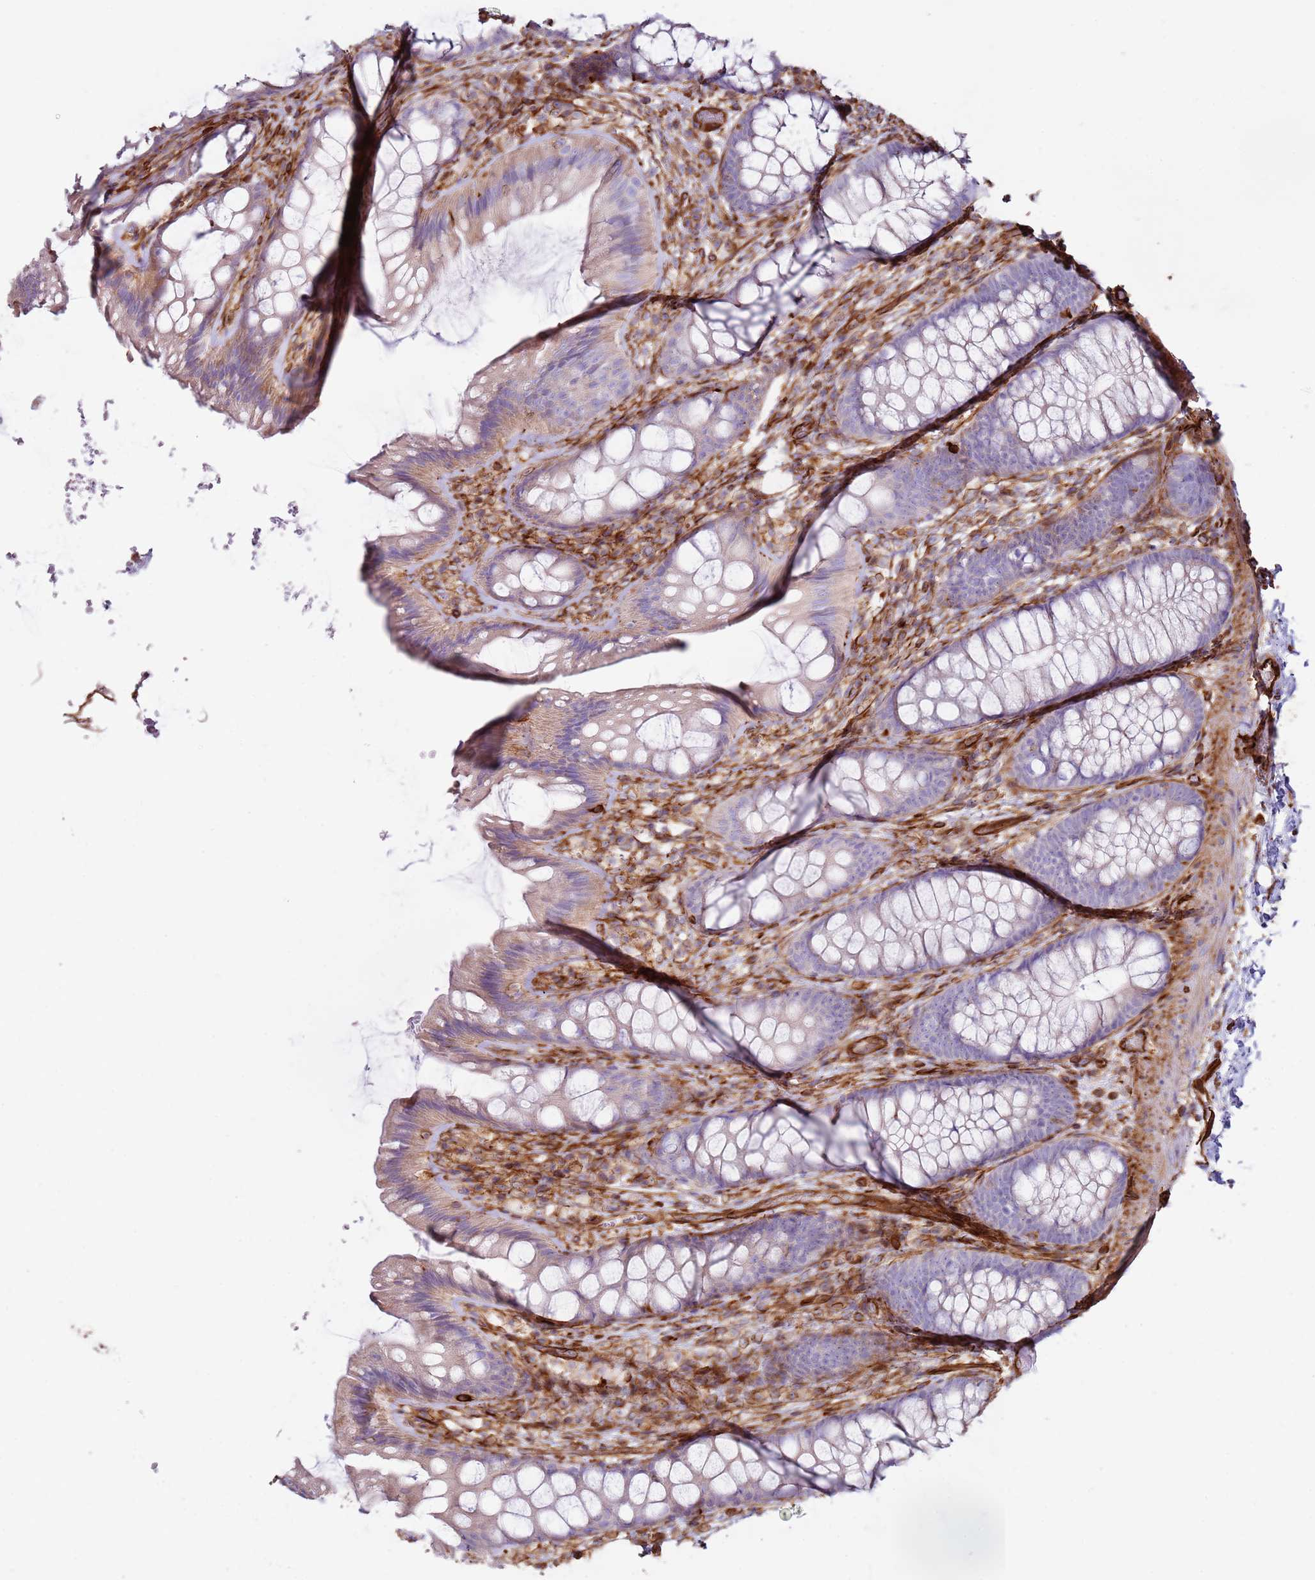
{"staining": {"intensity": "strong", "quantity": ">75%", "location": "cytoplasmic/membranous"}, "tissue": "colon", "cell_type": "Endothelial cells", "image_type": "normal", "snomed": [{"axis": "morphology", "description": "Normal tissue, NOS"}, {"axis": "topography", "description": "Colon"}], "caption": "About >75% of endothelial cells in unremarkable colon show strong cytoplasmic/membranous protein staining as visualized by brown immunohistochemical staining.", "gene": "MRGPRE", "patient": {"sex": "male", "age": 46}}